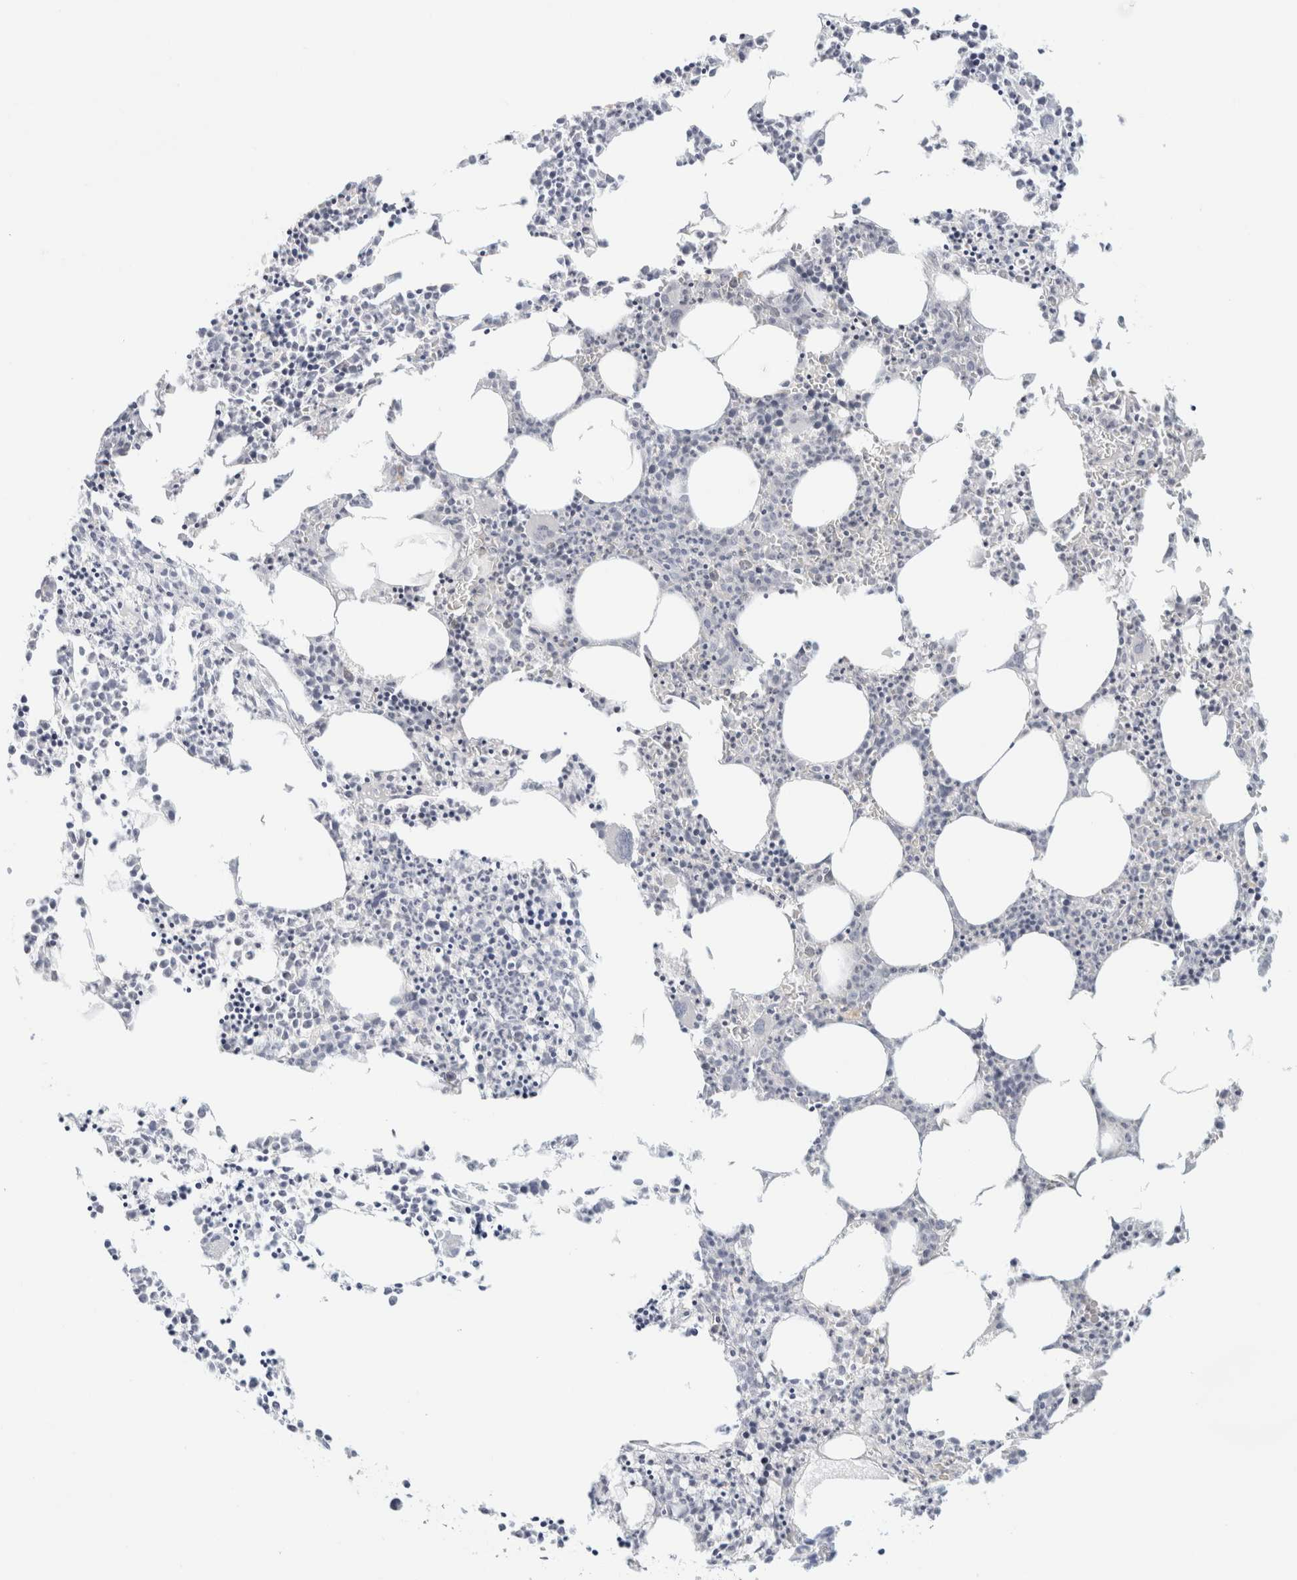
{"staining": {"intensity": "negative", "quantity": "none", "location": "none"}, "tissue": "bone marrow", "cell_type": "Hematopoietic cells", "image_type": "normal", "snomed": [{"axis": "morphology", "description": "Normal tissue, NOS"}, {"axis": "morphology", "description": "Inflammation, NOS"}, {"axis": "topography", "description": "Bone marrow"}], "caption": "DAB (3,3'-diaminobenzidine) immunohistochemical staining of normal human bone marrow reveals no significant expression in hematopoietic cells. Nuclei are stained in blue.", "gene": "RTN4", "patient": {"sex": "female", "age": 62}}